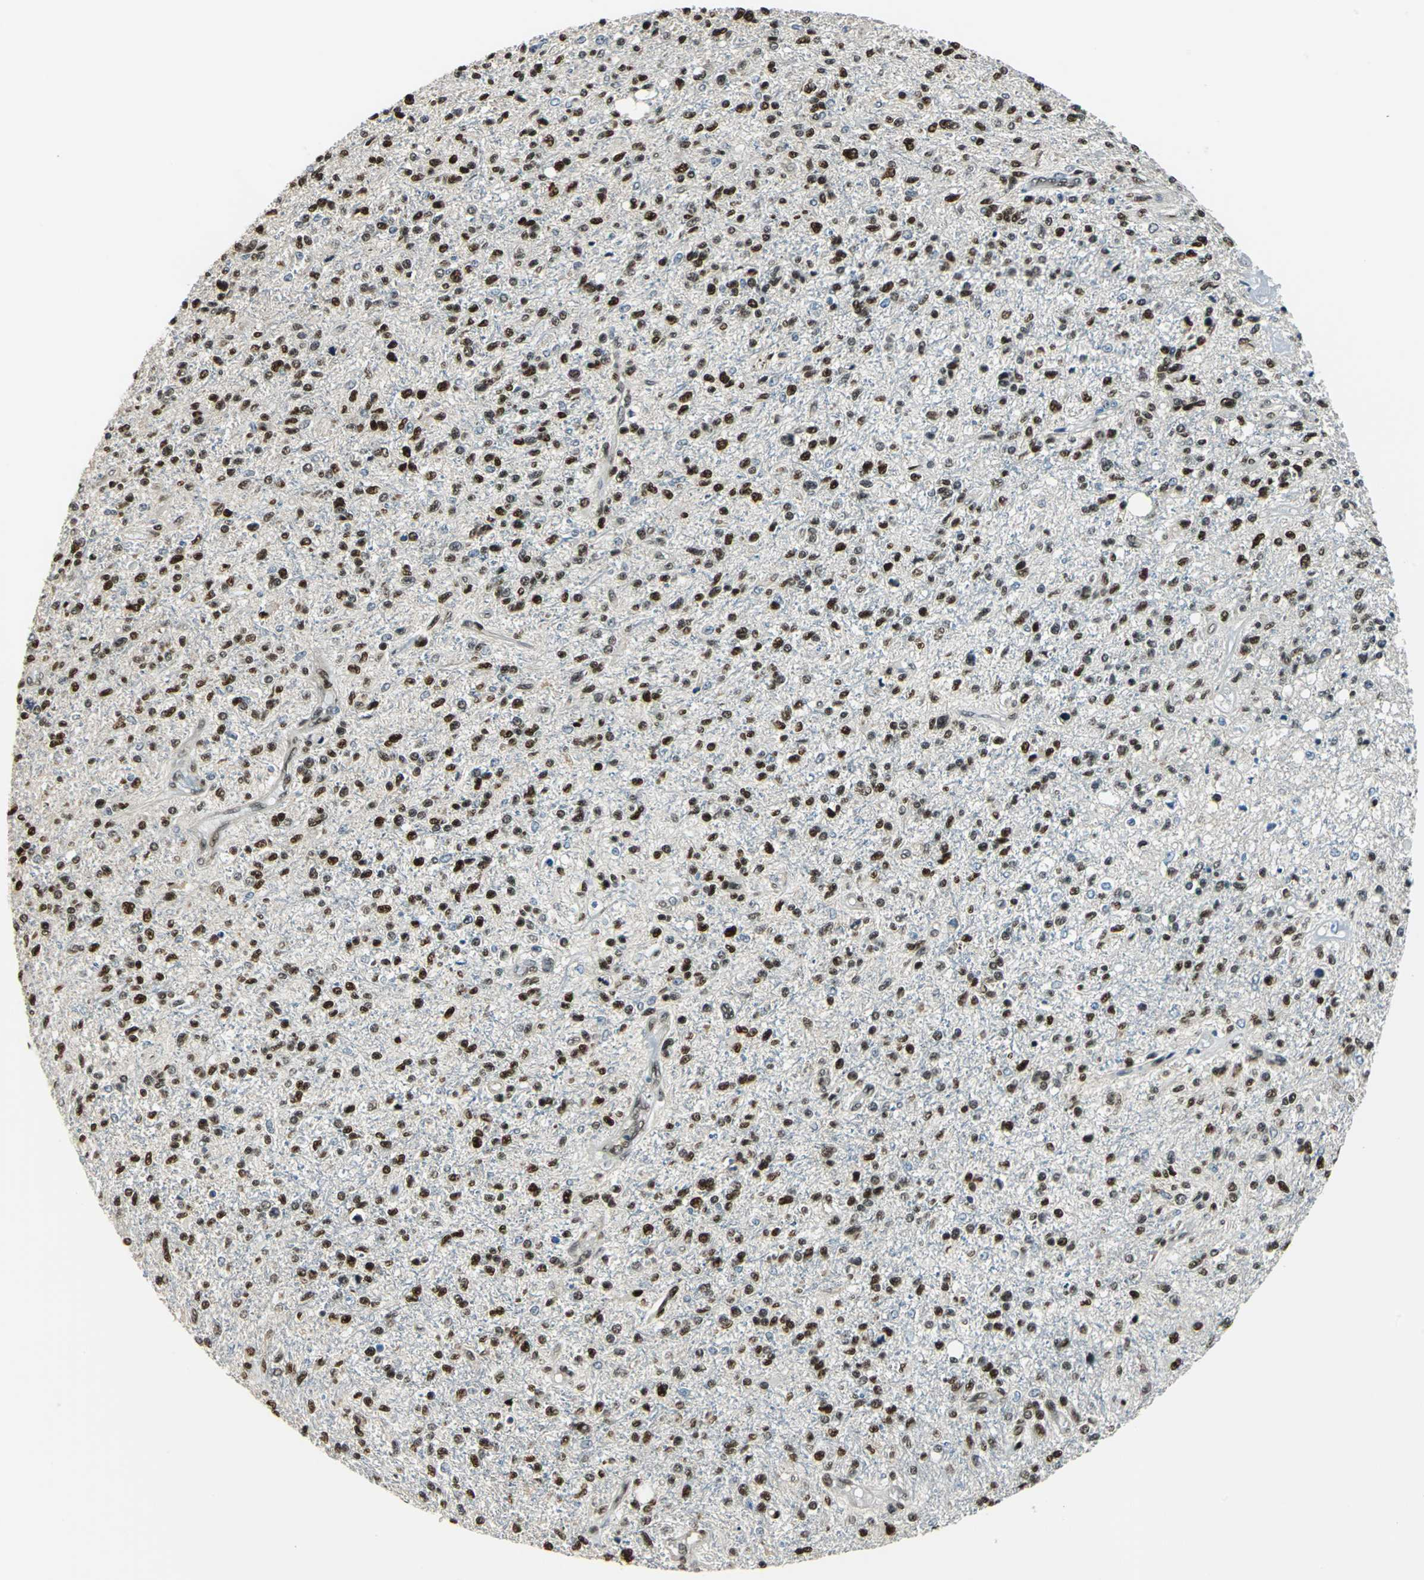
{"staining": {"intensity": "strong", "quantity": ">75%", "location": "nuclear"}, "tissue": "glioma", "cell_type": "Tumor cells", "image_type": "cancer", "snomed": [{"axis": "morphology", "description": "Glioma, malignant, High grade"}, {"axis": "topography", "description": "Cerebral cortex"}], "caption": "A brown stain highlights strong nuclear expression of a protein in human glioma tumor cells.", "gene": "NFIA", "patient": {"sex": "male", "age": 76}}